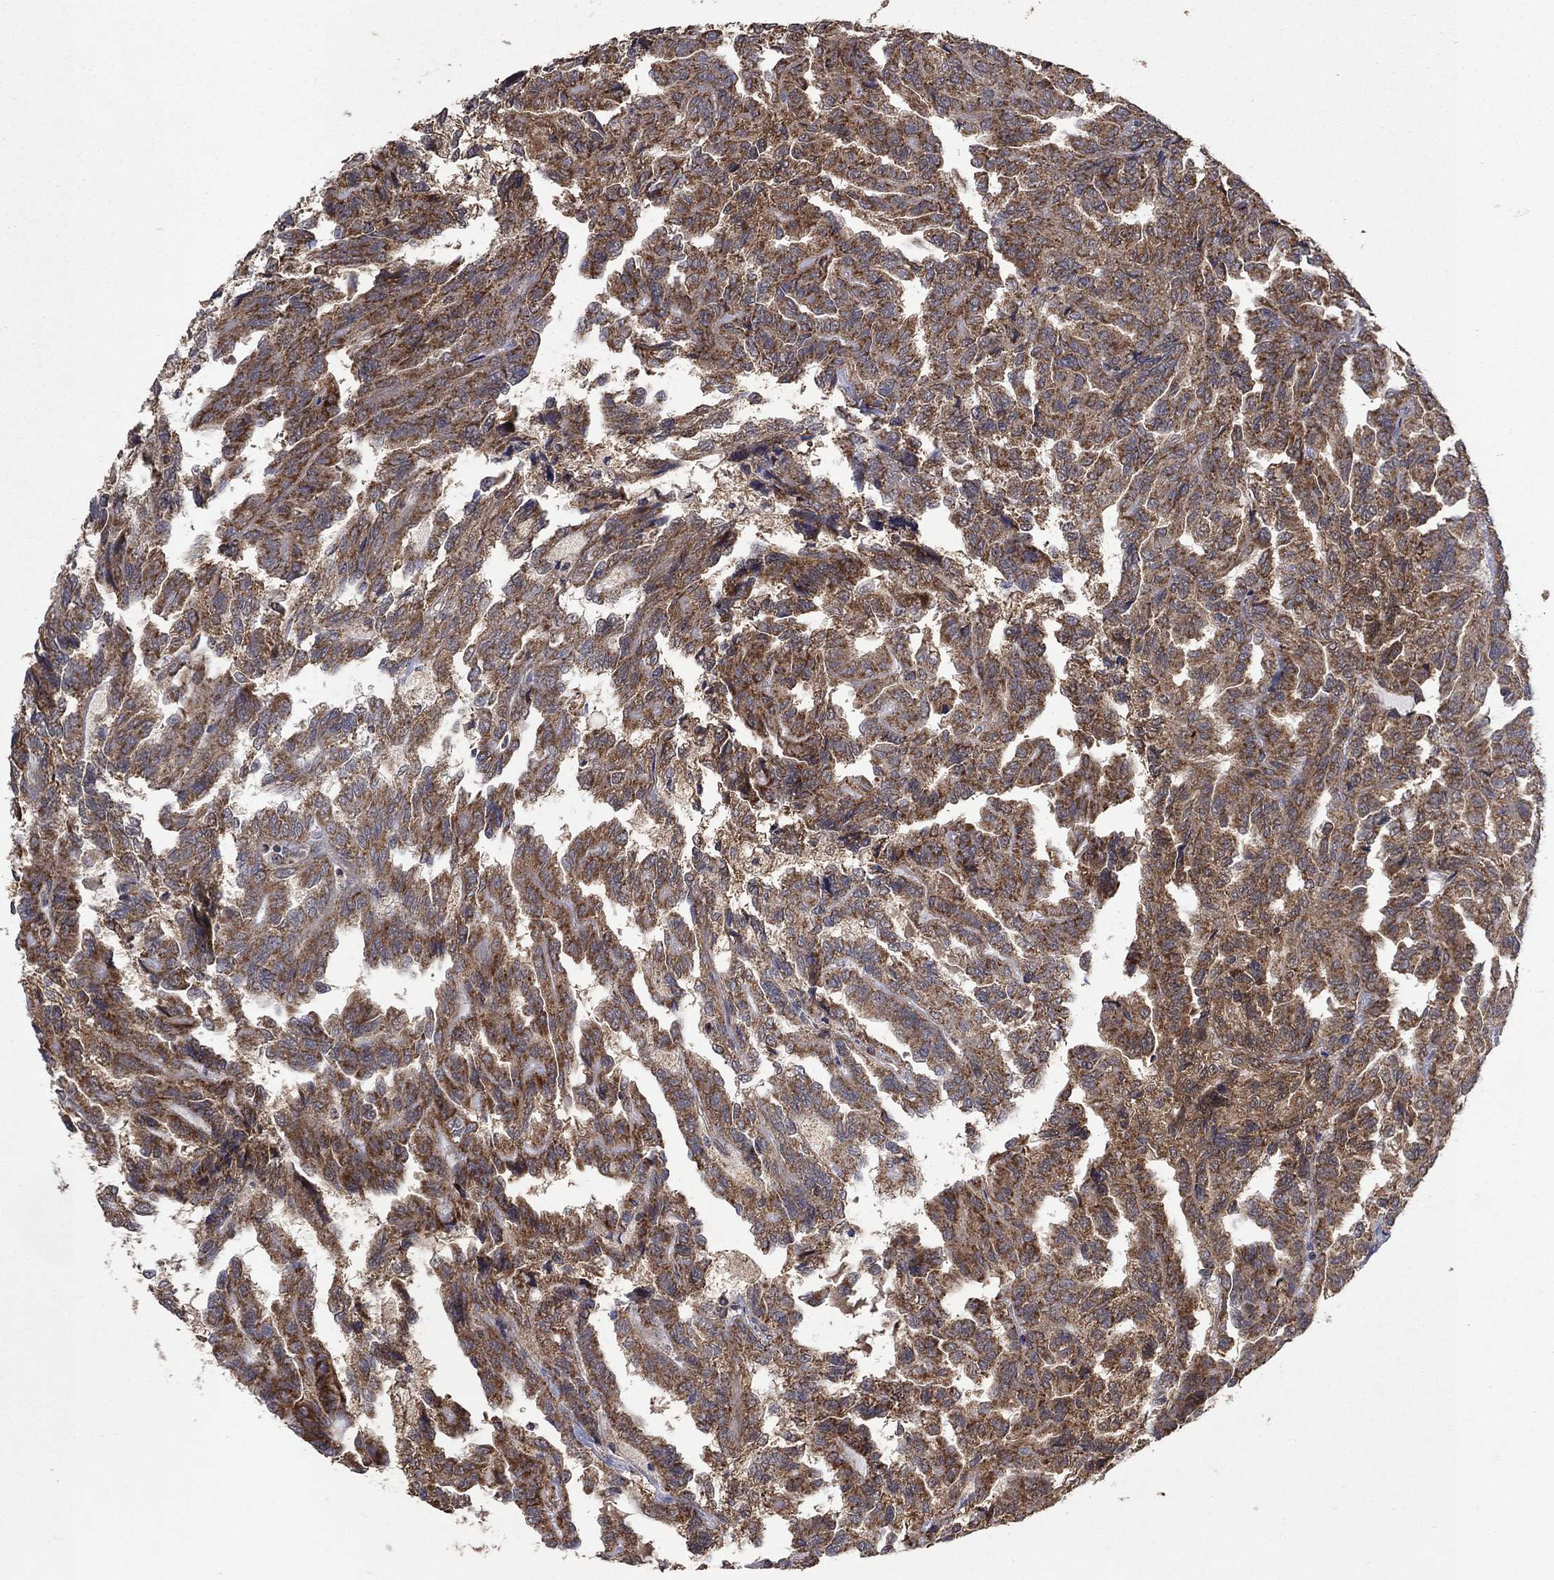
{"staining": {"intensity": "strong", "quantity": "25%-75%", "location": "cytoplasmic/membranous"}, "tissue": "renal cancer", "cell_type": "Tumor cells", "image_type": "cancer", "snomed": [{"axis": "morphology", "description": "Adenocarcinoma, NOS"}, {"axis": "topography", "description": "Kidney"}], "caption": "There is high levels of strong cytoplasmic/membranous staining in tumor cells of adenocarcinoma (renal), as demonstrated by immunohistochemical staining (brown color).", "gene": "DPH1", "patient": {"sex": "male", "age": 79}}